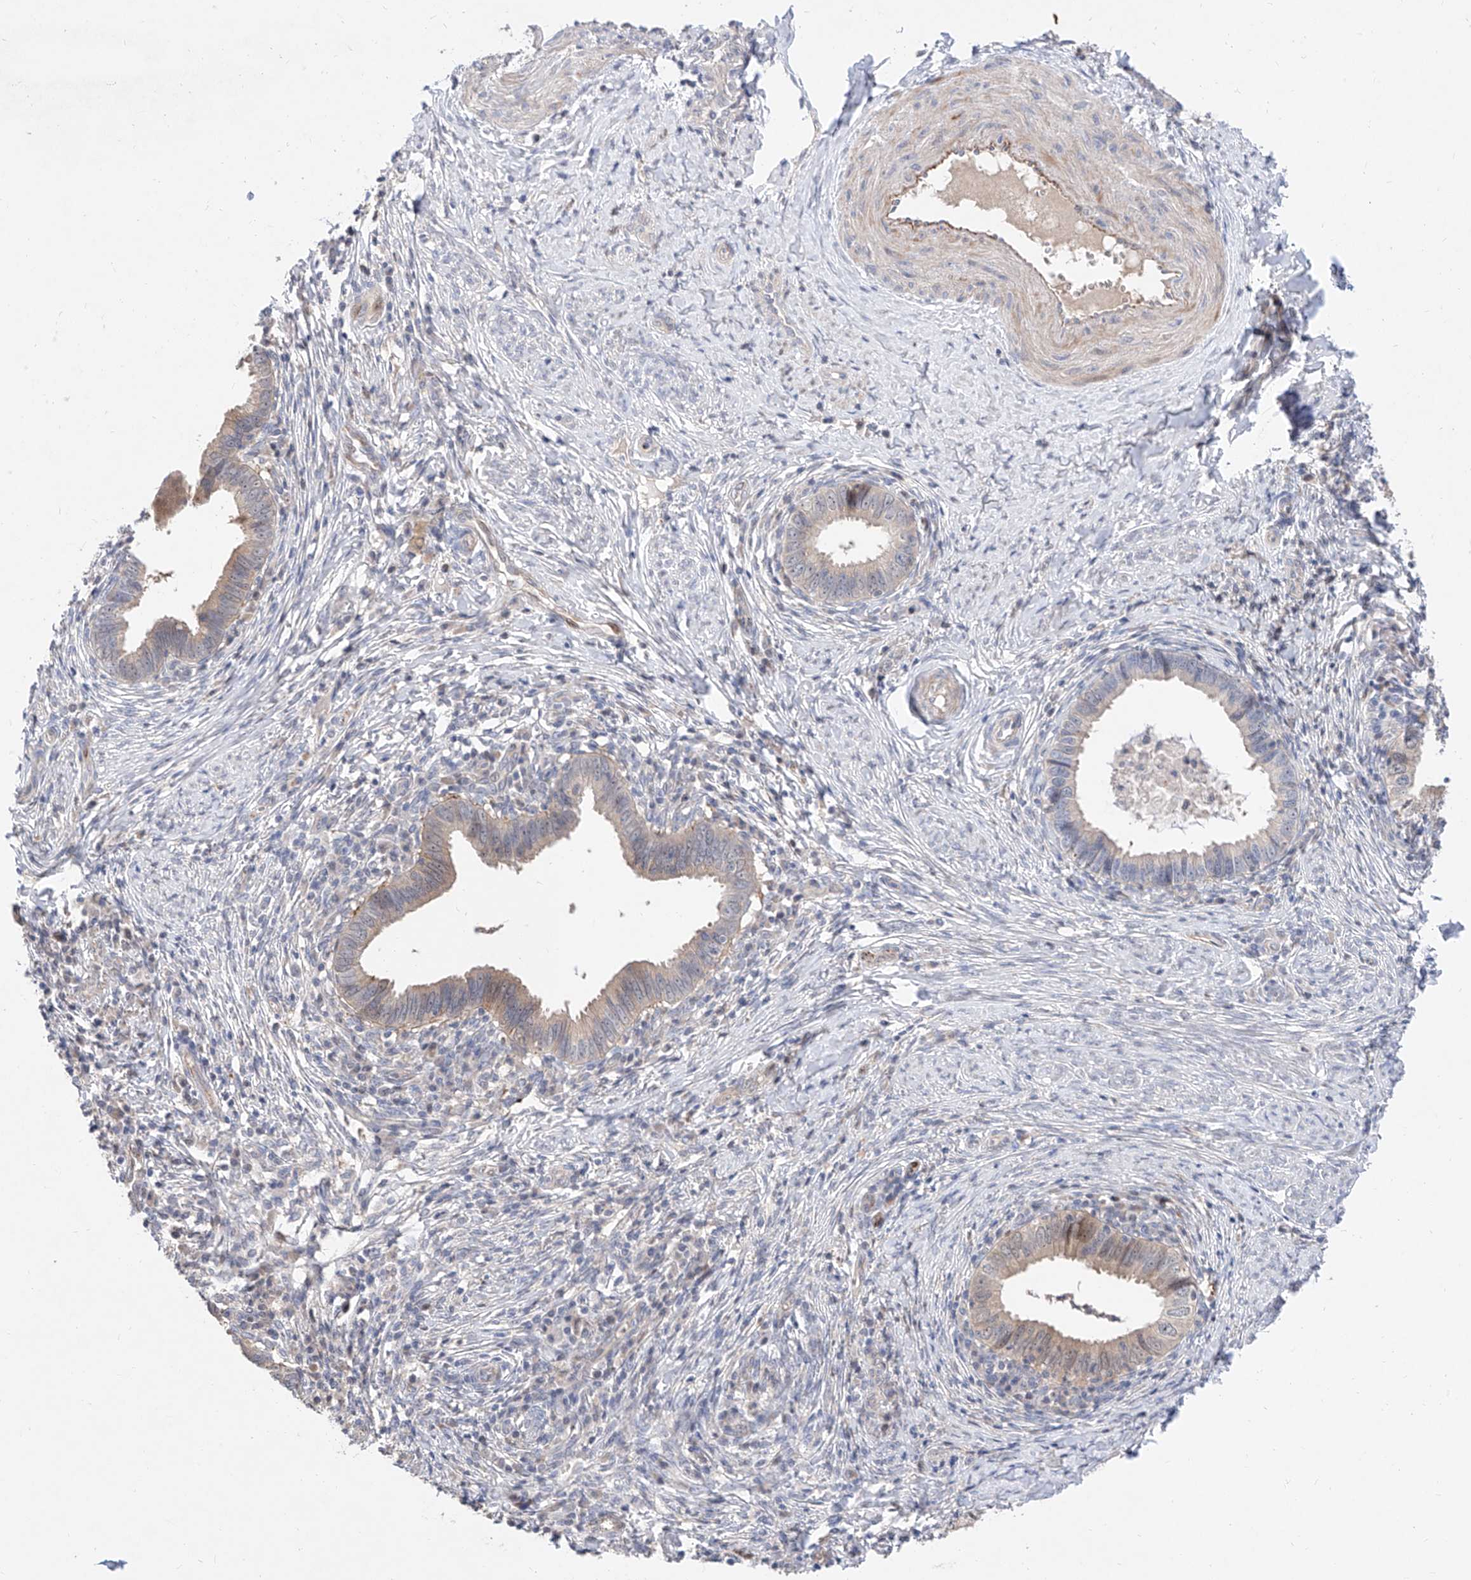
{"staining": {"intensity": "weak", "quantity": "25%-75%", "location": "cytoplasmic/membranous"}, "tissue": "cervical cancer", "cell_type": "Tumor cells", "image_type": "cancer", "snomed": [{"axis": "morphology", "description": "Adenocarcinoma, NOS"}, {"axis": "topography", "description": "Cervix"}], "caption": "Weak cytoplasmic/membranous staining is present in about 25%-75% of tumor cells in cervical adenocarcinoma. The protein of interest is stained brown, and the nuclei are stained in blue (DAB (3,3'-diaminobenzidine) IHC with brightfield microscopy, high magnification).", "gene": "FUCA2", "patient": {"sex": "female", "age": 36}}